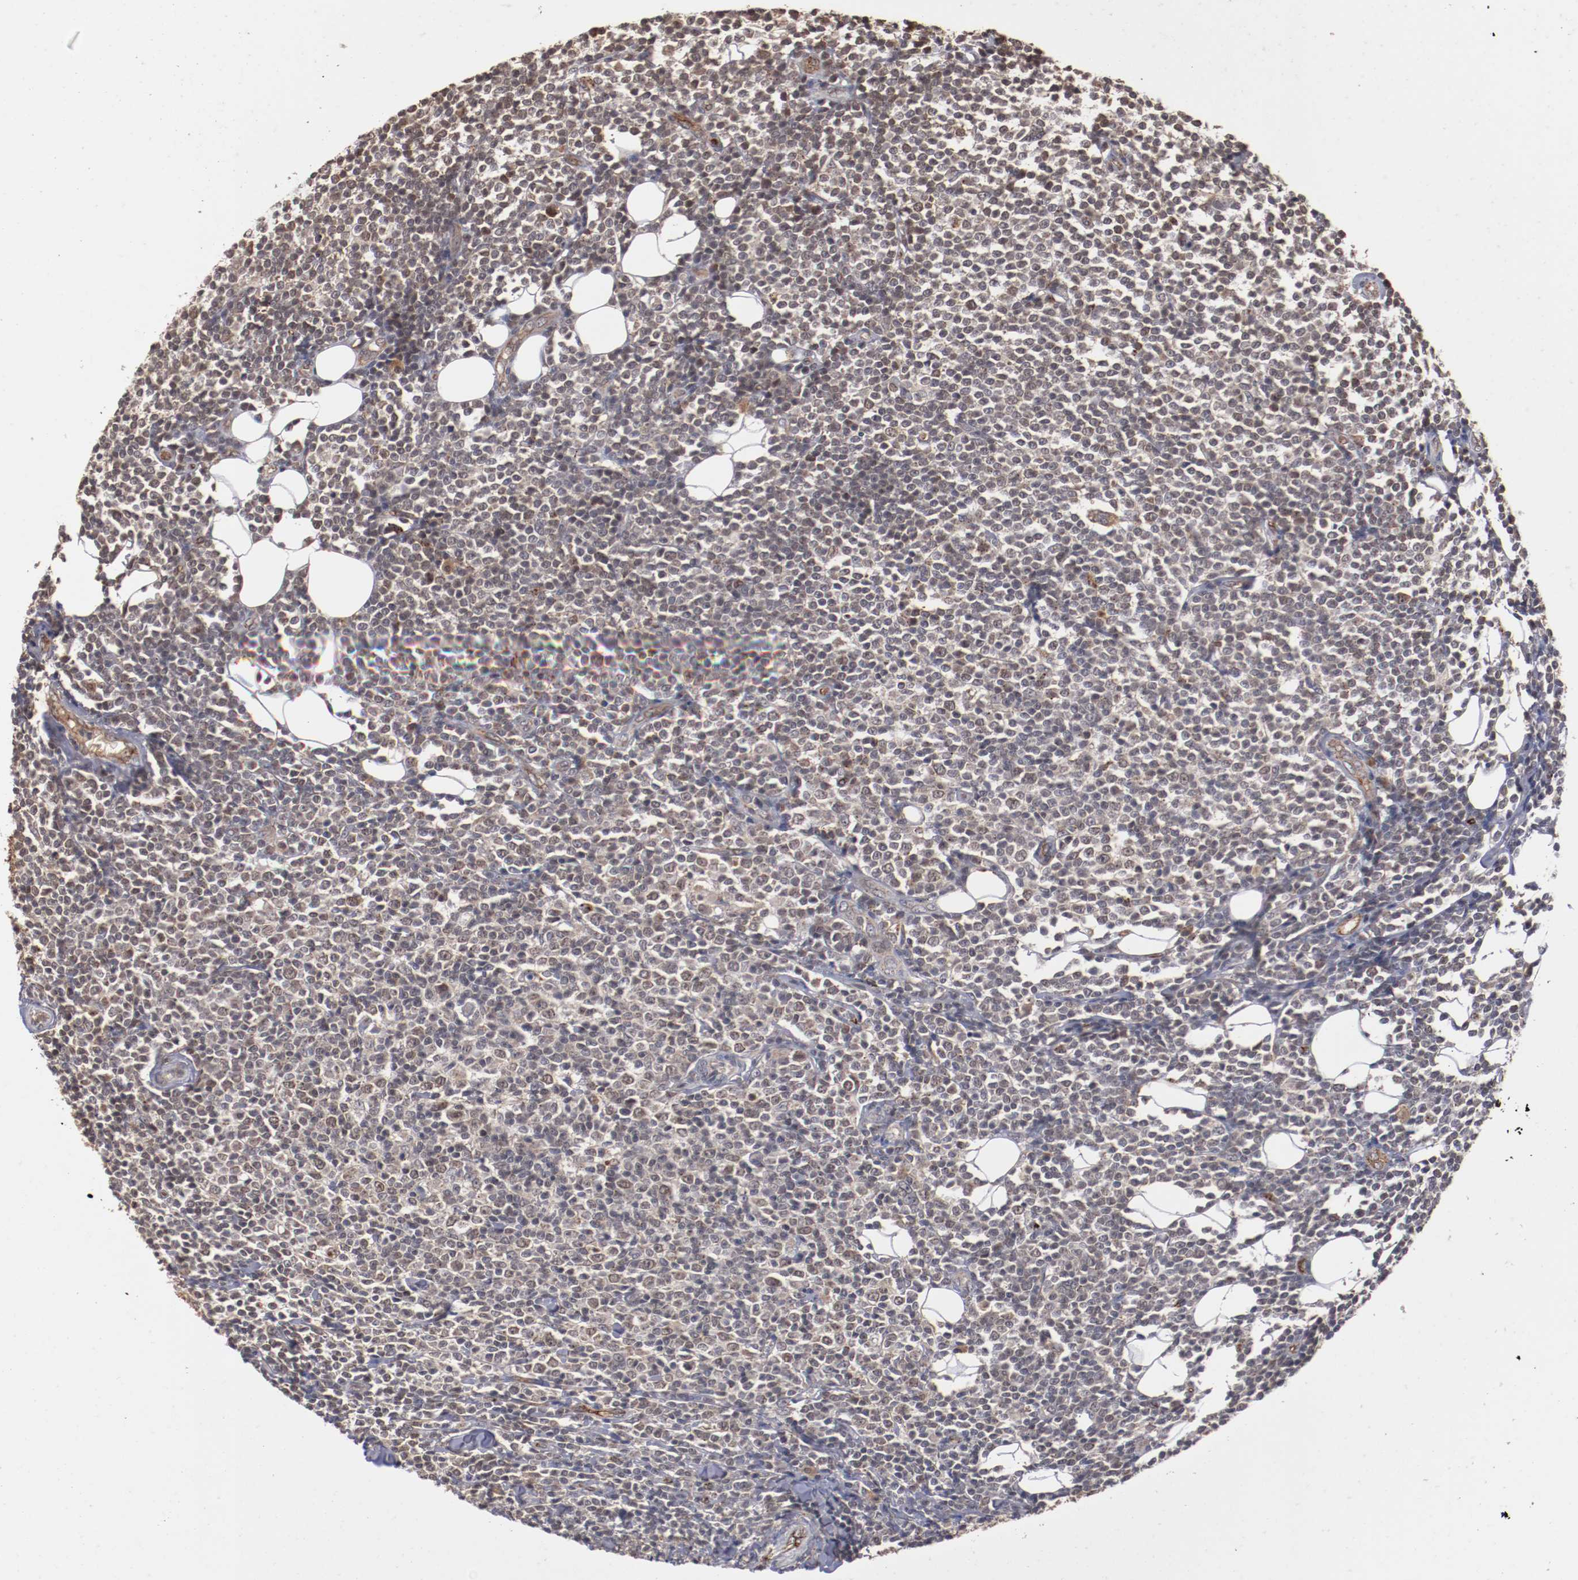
{"staining": {"intensity": "weak", "quantity": ">75%", "location": "cytoplasmic/membranous"}, "tissue": "lymphoma", "cell_type": "Tumor cells", "image_type": "cancer", "snomed": [{"axis": "morphology", "description": "Malignant lymphoma, non-Hodgkin's type, Low grade"}, {"axis": "topography", "description": "Soft tissue"}], "caption": "Immunohistochemistry of lymphoma displays low levels of weak cytoplasmic/membranous positivity in about >75% of tumor cells. Nuclei are stained in blue.", "gene": "TENM1", "patient": {"sex": "male", "age": 92}}